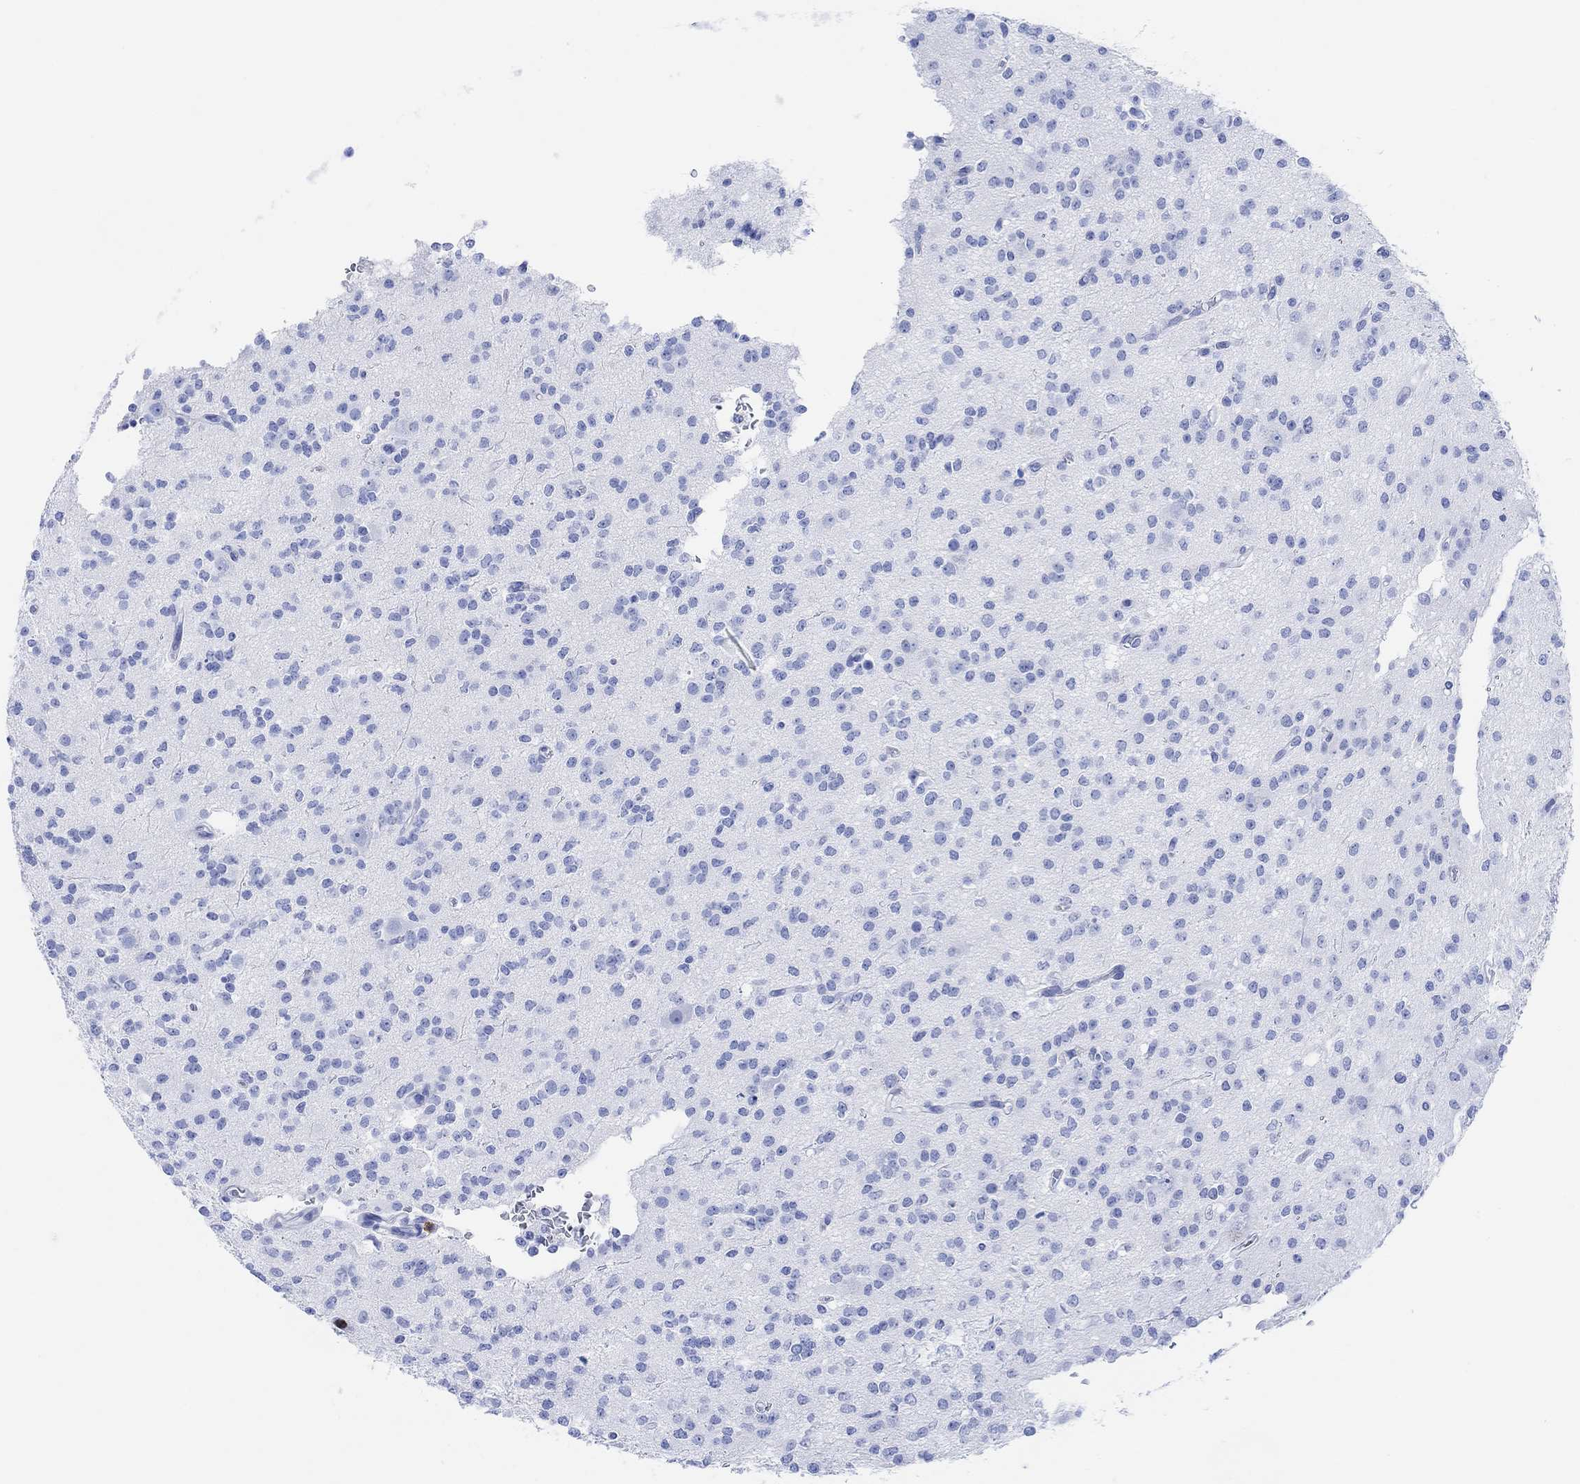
{"staining": {"intensity": "negative", "quantity": "none", "location": "none"}, "tissue": "glioma", "cell_type": "Tumor cells", "image_type": "cancer", "snomed": [{"axis": "morphology", "description": "Glioma, malignant, Low grade"}, {"axis": "topography", "description": "Brain"}], "caption": "The micrograph displays no significant positivity in tumor cells of low-grade glioma (malignant).", "gene": "GPR65", "patient": {"sex": "male", "age": 27}}